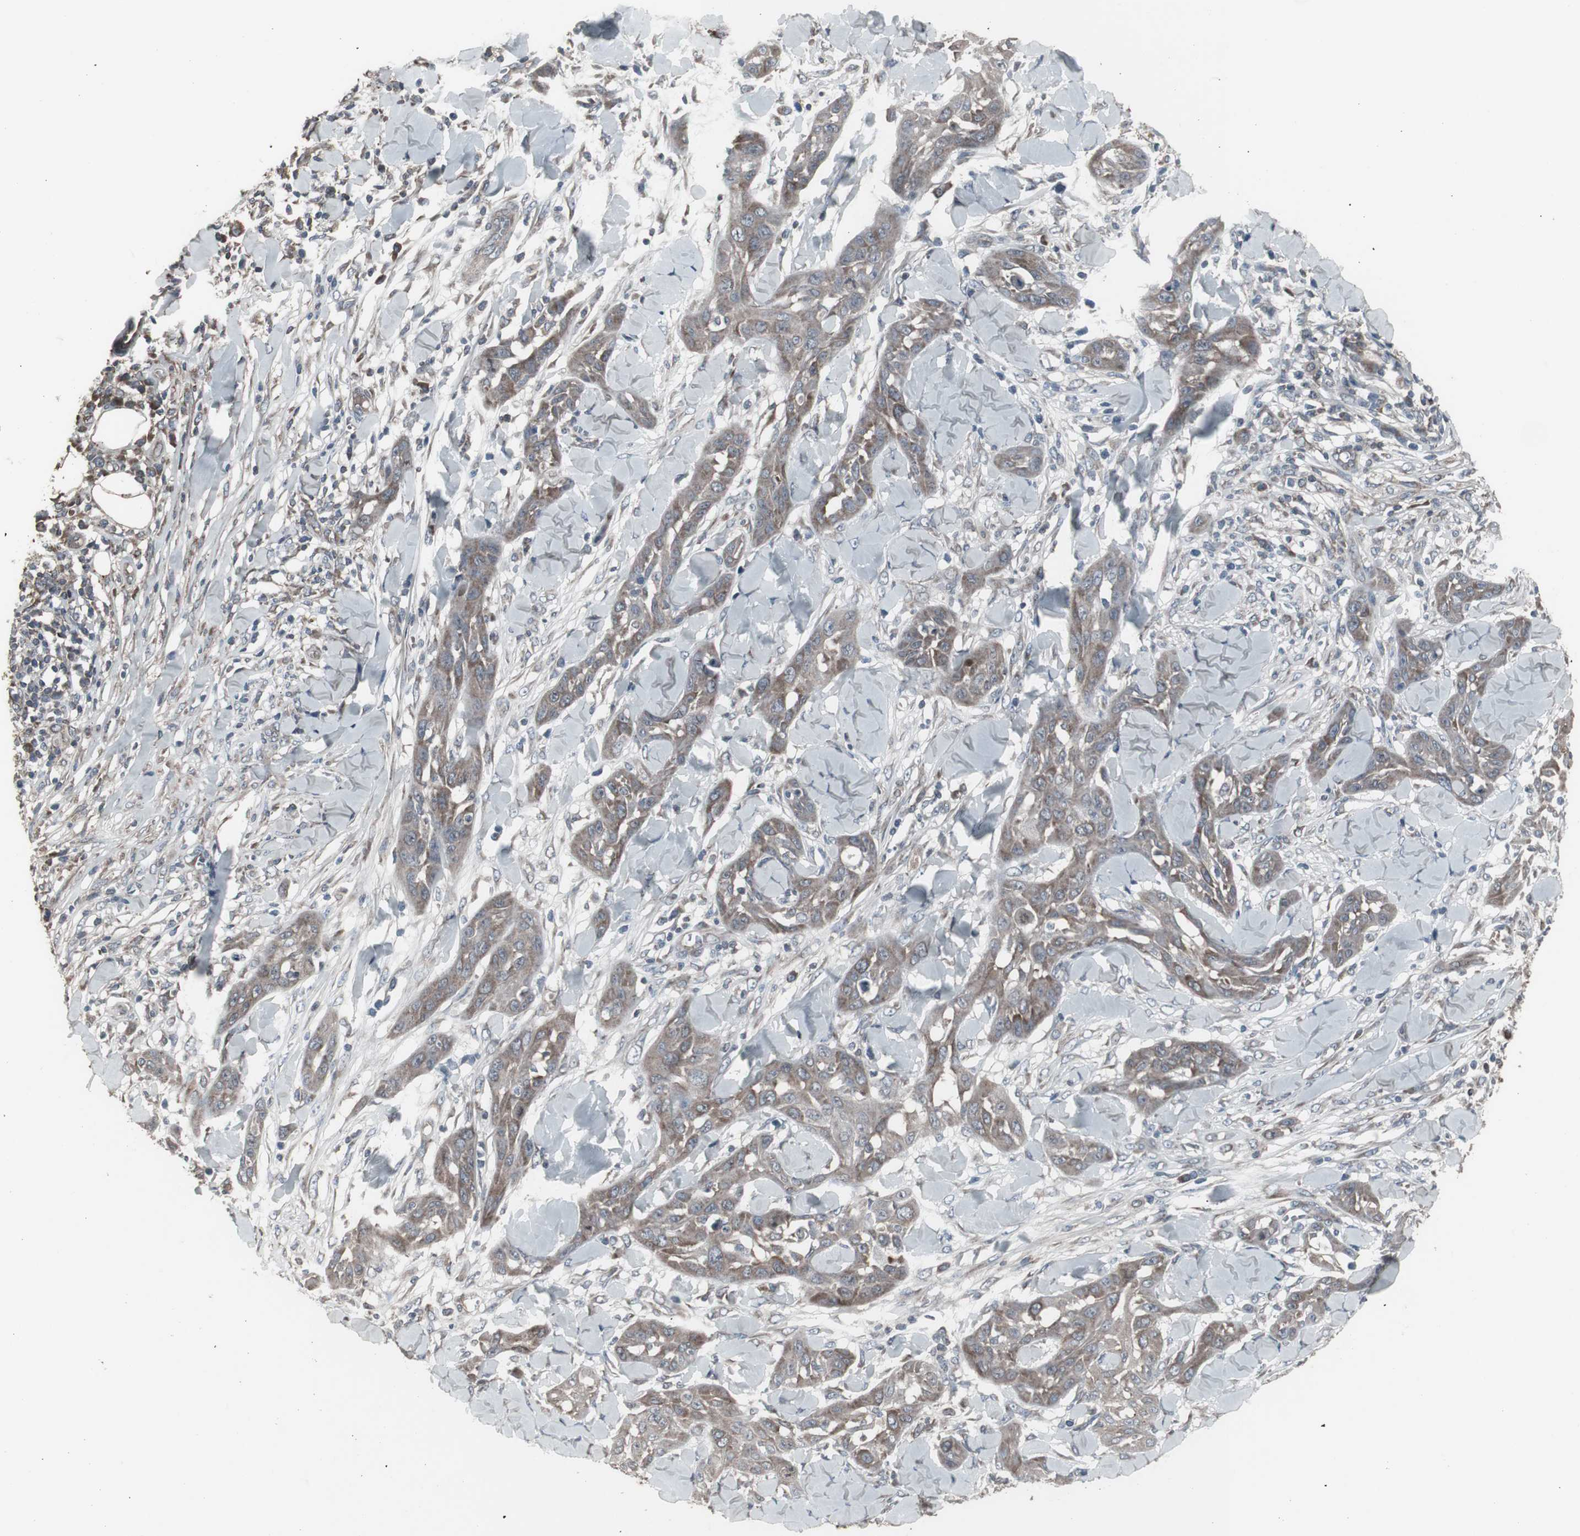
{"staining": {"intensity": "moderate", "quantity": "25%-75%", "location": "cytoplasmic/membranous"}, "tissue": "skin cancer", "cell_type": "Tumor cells", "image_type": "cancer", "snomed": [{"axis": "morphology", "description": "Squamous cell carcinoma, NOS"}, {"axis": "topography", "description": "Skin"}], "caption": "There is medium levels of moderate cytoplasmic/membranous expression in tumor cells of squamous cell carcinoma (skin), as demonstrated by immunohistochemical staining (brown color).", "gene": "SSTR2", "patient": {"sex": "male", "age": 24}}